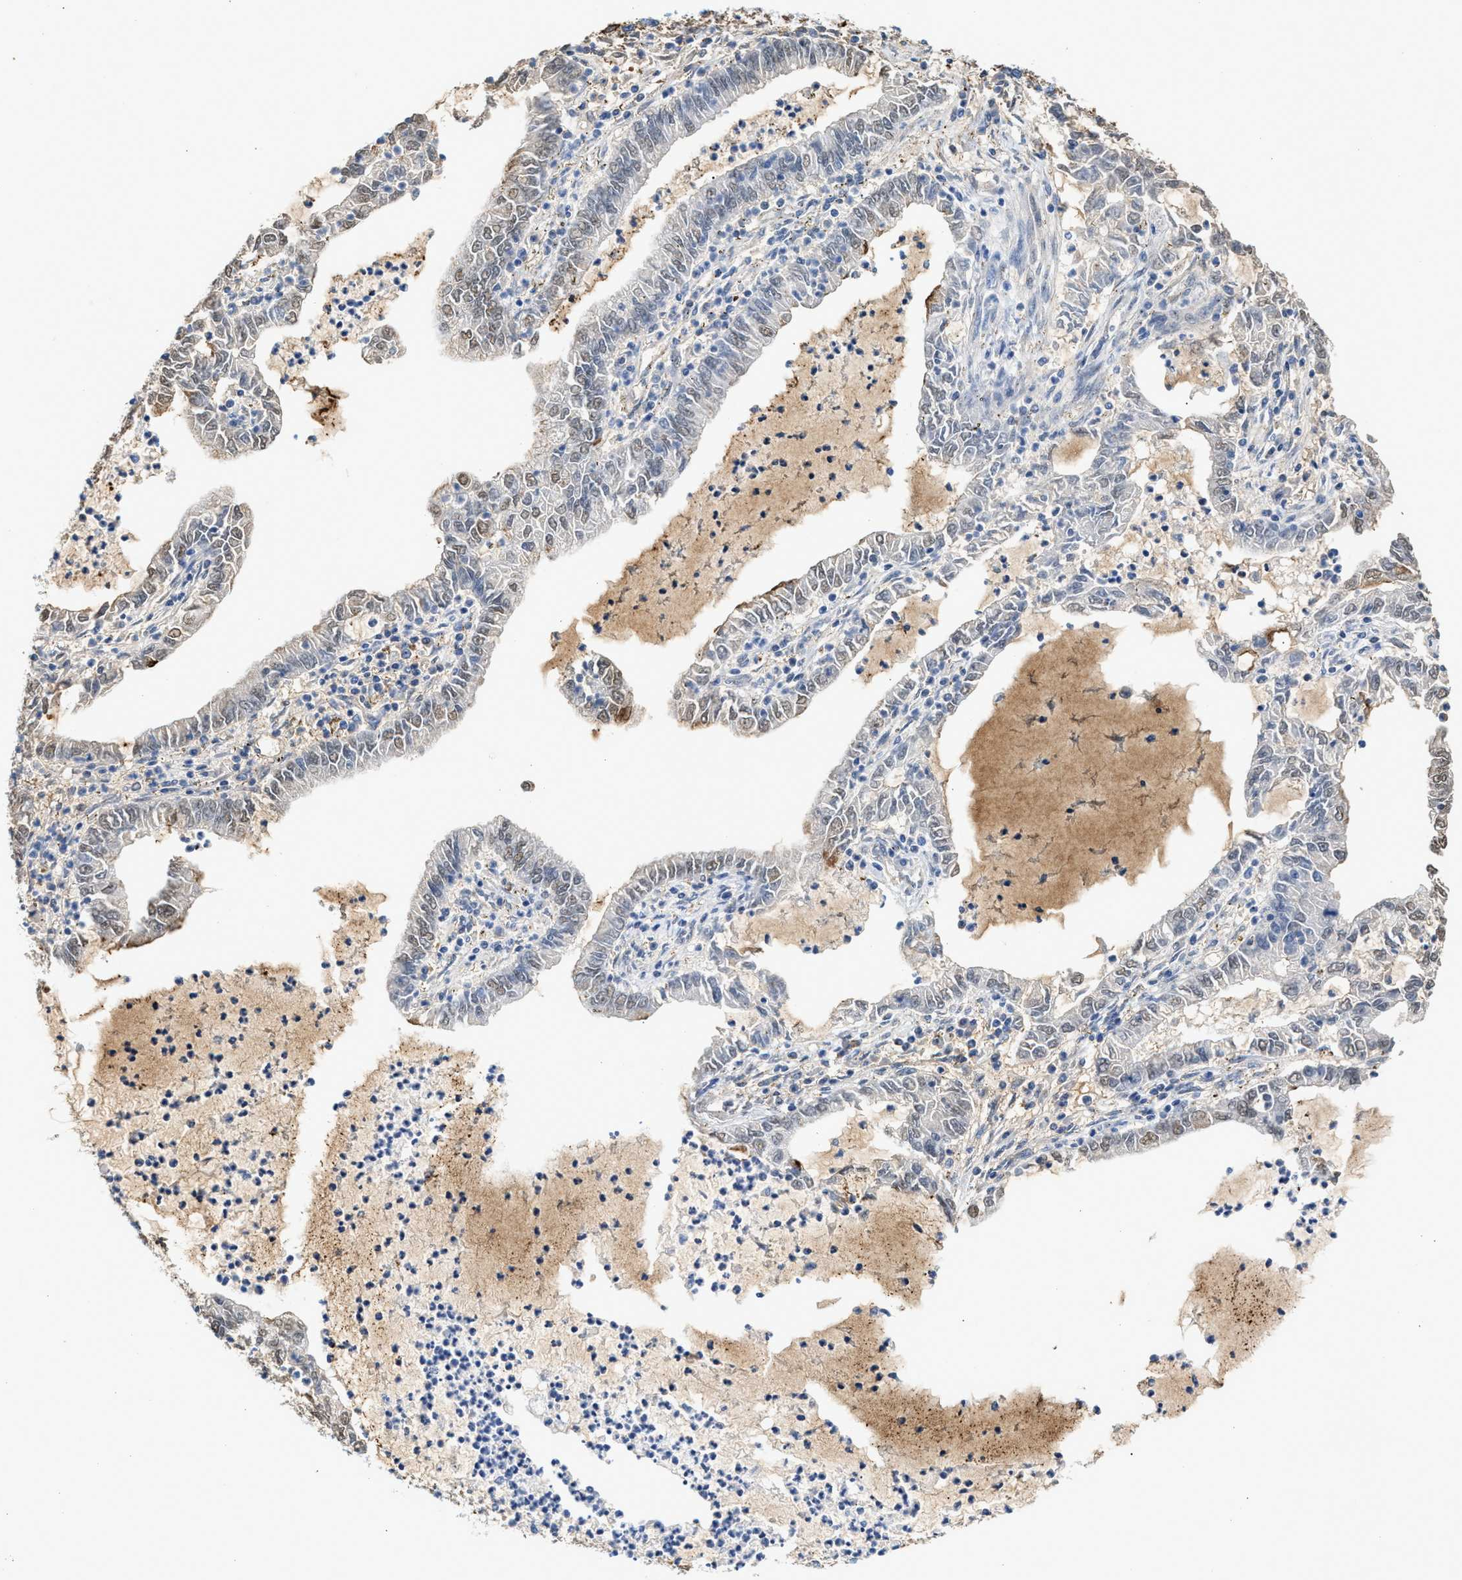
{"staining": {"intensity": "weak", "quantity": "<25%", "location": "nuclear"}, "tissue": "lung cancer", "cell_type": "Tumor cells", "image_type": "cancer", "snomed": [{"axis": "morphology", "description": "Adenocarcinoma, NOS"}, {"axis": "topography", "description": "Lung"}], "caption": "A histopathology image of lung cancer stained for a protein exhibits no brown staining in tumor cells. The staining is performed using DAB brown chromogen with nuclei counter-stained in using hematoxylin.", "gene": "TNR", "patient": {"sex": "female", "age": 51}}